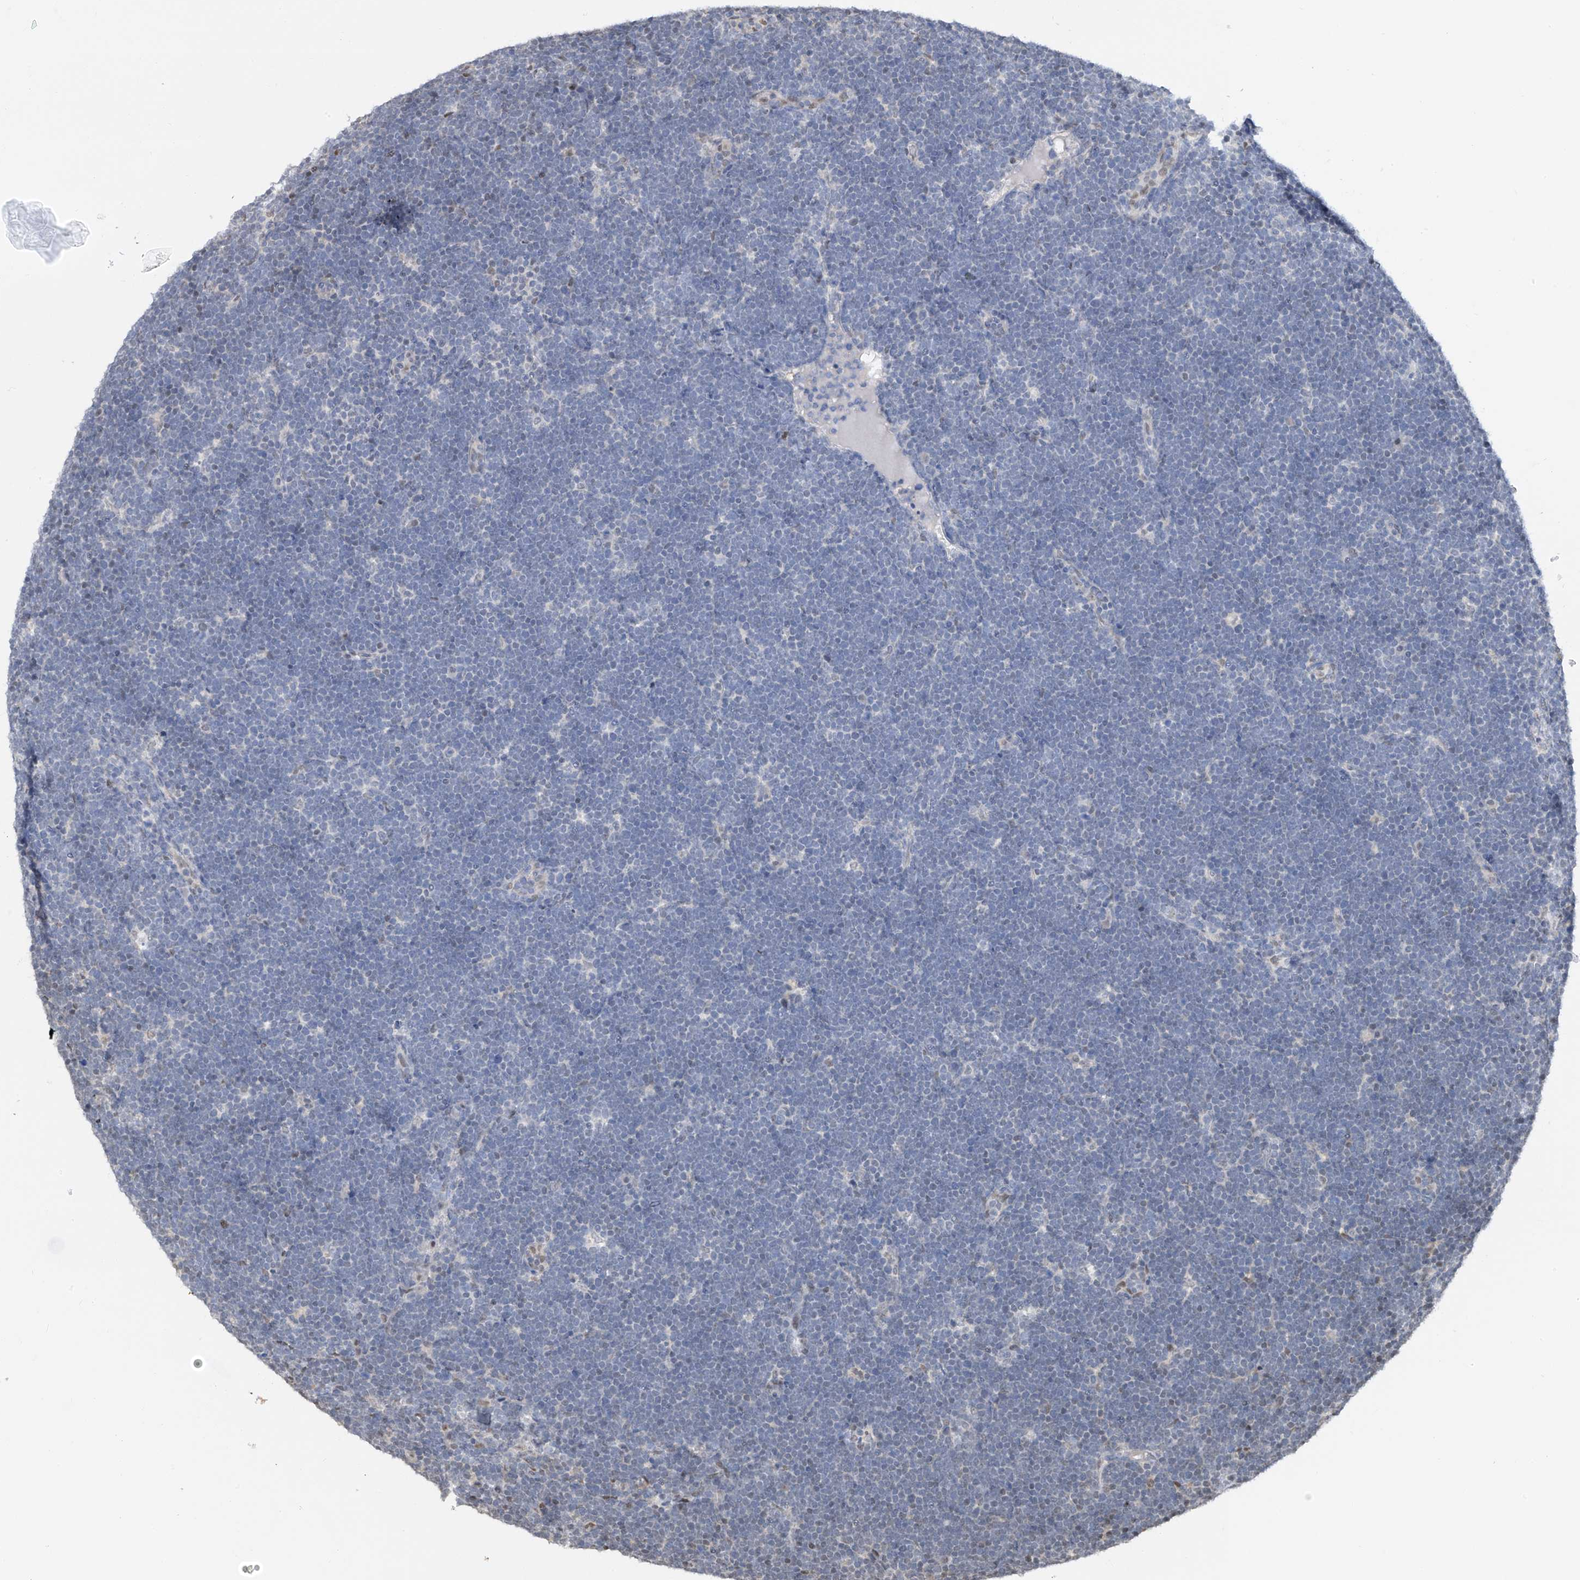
{"staining": {"intensity": "negative", "quantity": "none", "location": "none"}, "tissue": "lymphoma", "cell_type": "Tumor cells", "image_type": "cancer", "snomed": [{"axis": "morphology", "description": "Malignant lymphoma, non-Hodgkin's type, High grade"}, {"axis": "topography", "description": "Lymph node"}], "caption": "Immunohistochemistry histopathology image of neoplastic tissue: lymphoma stained with DAB shows no significant protein staining in tumor cells.", "gene": "PMM1", "patient": {"sex": "male", "age": 13}}